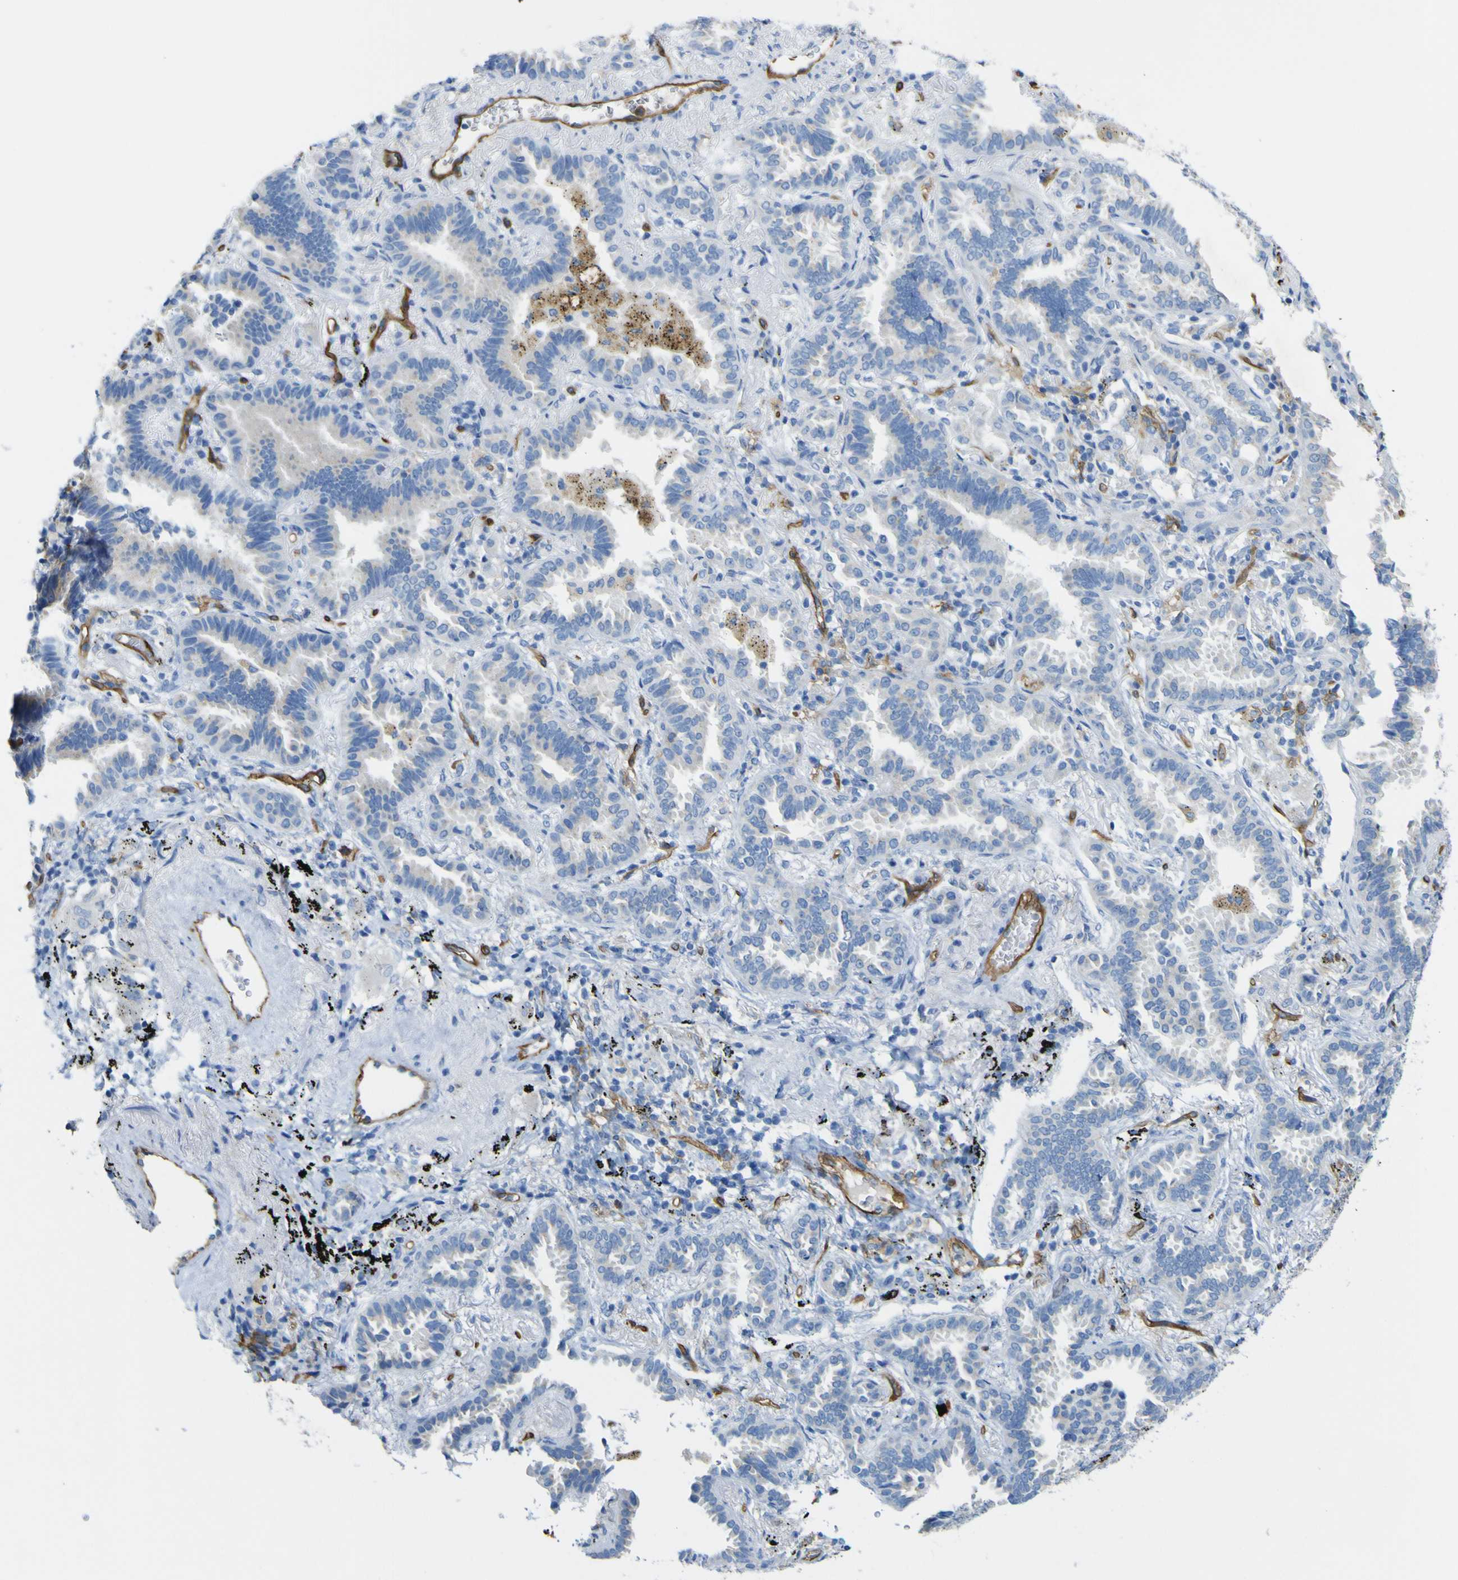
{"staining": {"intensity": "negative", "quantity": "none", "location": "none"}, "tissue": "lung cancer", "cell_type": "Tumor cells", "image_type": "cancer", "snomed": [{"axis": "morphology", "description": "Normal tissue, NOS"}, {"axis": "morphology", "description": "Adenocarcinoma, NOS"}, {"axis": "topography", "description": "Lung"}], "caption": "A micrograph of lung cancer (adenocarcinoma) stained for a protein displays no brown staining in tumor cells.", "gene": "CD93", "patient": {"sex": "male", "age": 59}}